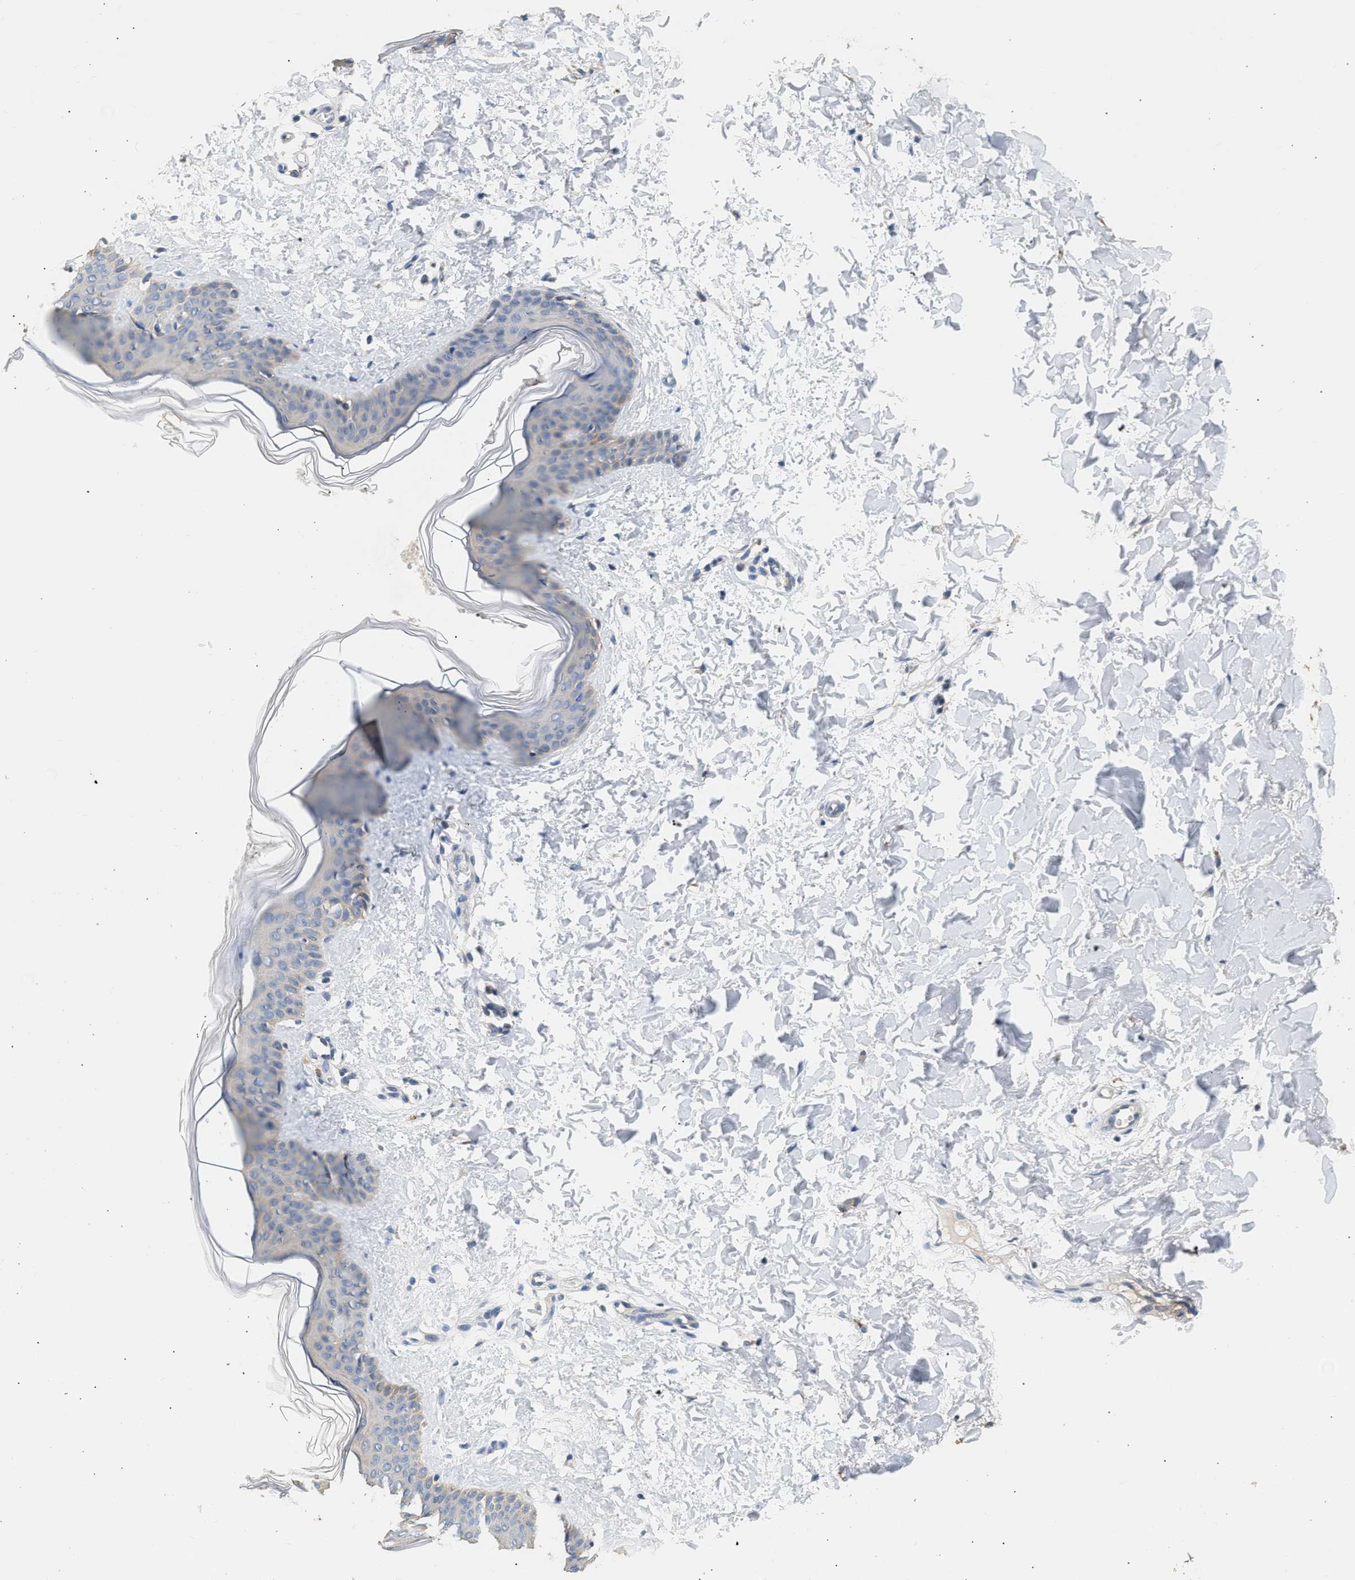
{"staining": {"intensity": "negative", "quantity": "none", "location": "none"}, "tissue": "skin", "cell_type": "Fibroblasts", "image_type": "normal", "snomed": [{"axis": "morphology", "description": "Normal tissue, NOS"}, {"axis": "topography", "description": "Skin"}], "caption": "The image reveals no significant expression in fibroblasts of skin.", "gene": "WDR31", "patient": {"sex": "female", "age": 17}}